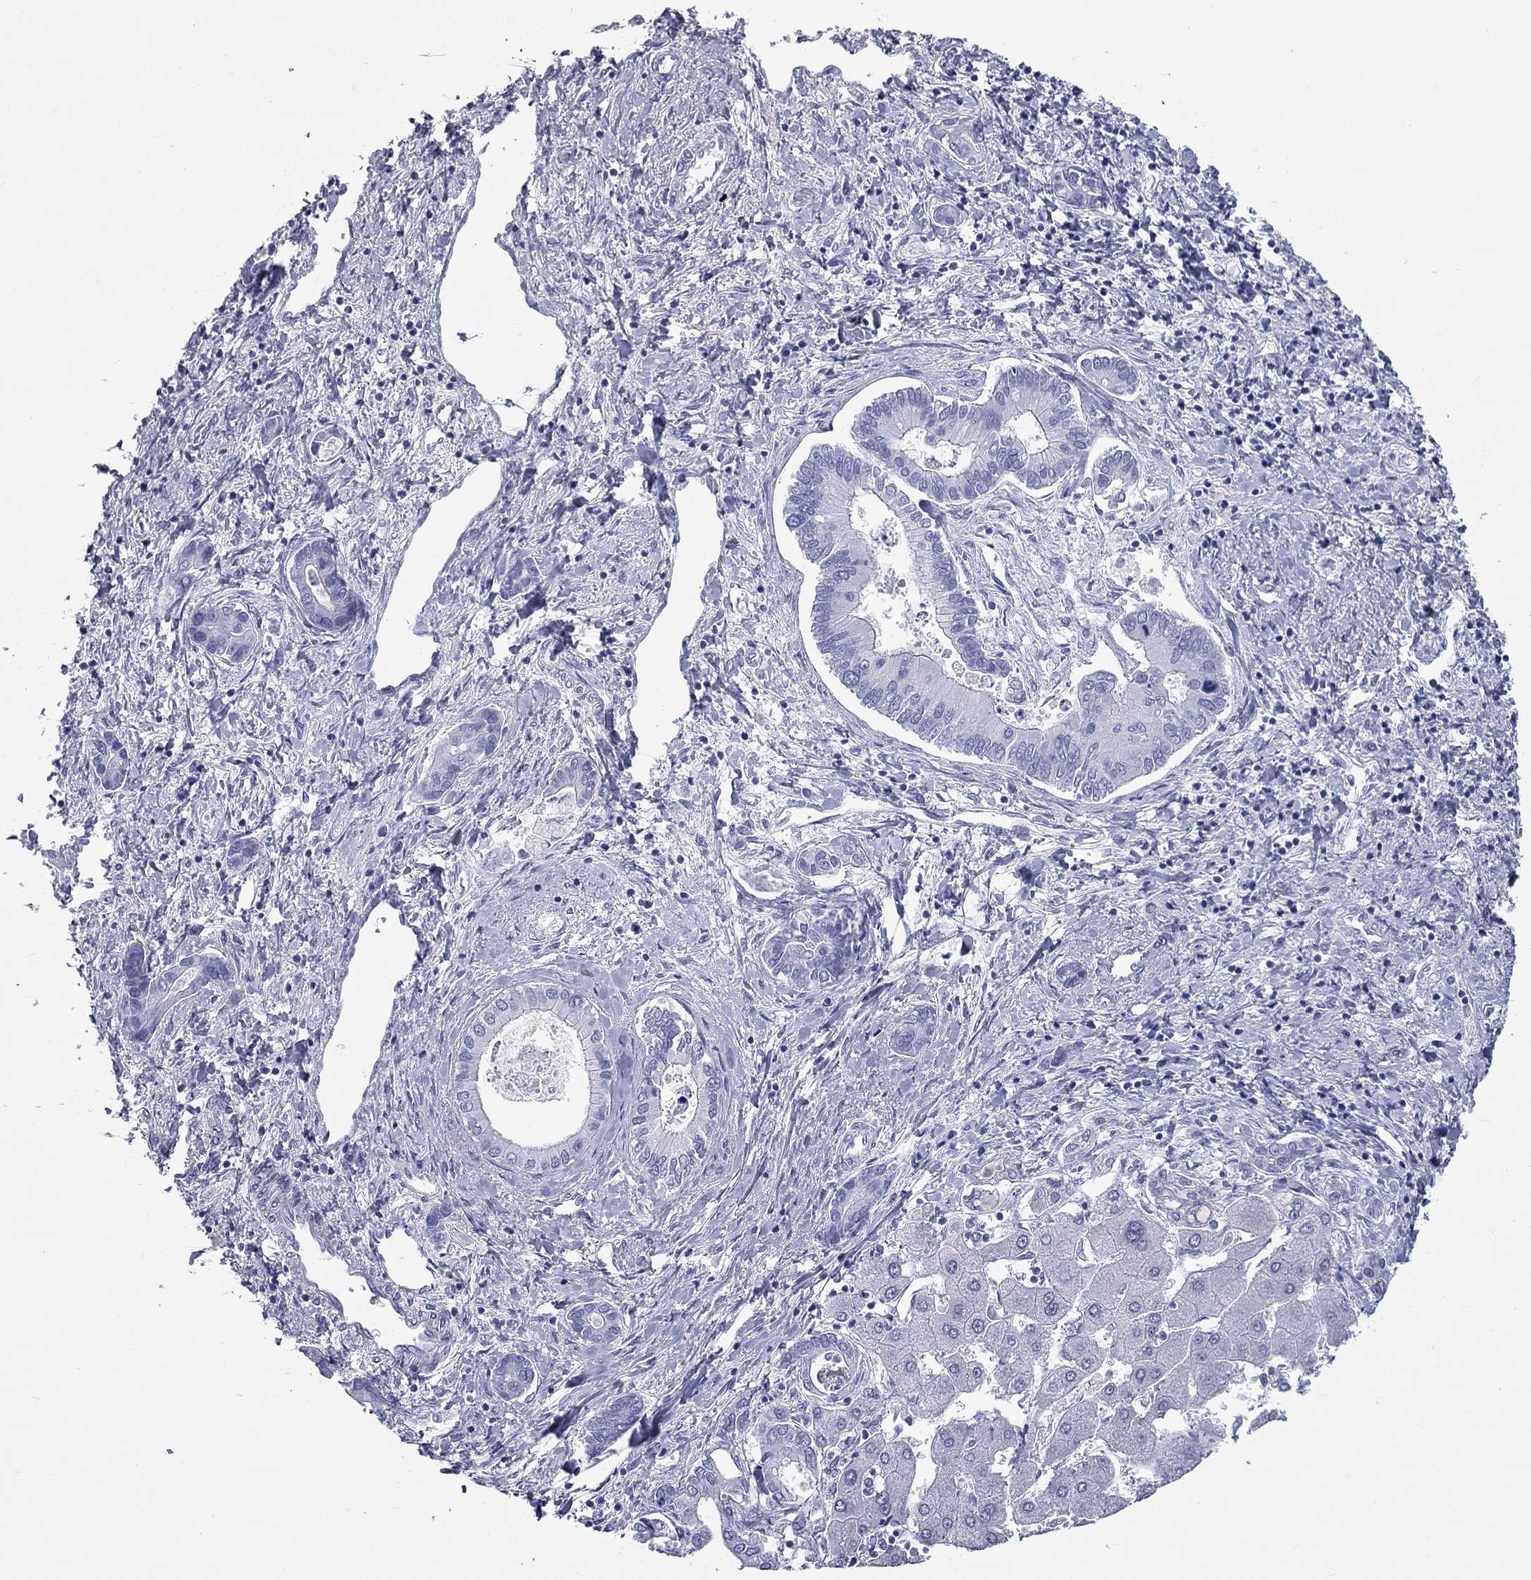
{"staining": {"intensity": "negative", "quantity": "none", "location": "none"}, "tissue": "liver cancer", "cell_type": "Tumor cells", "image_type": "cancer", "snomed": [{"axis": "morphology", "description": "Cholangiocarcinoma"}, {"axis": "topography", "description": "Liver"}], "caption": "High magnification brightfield microscopy of liver cancer stained with DAB (3,3'-diaminobenzidine) (brown) and counterstained with hematoxylin (blue): tumor cells show no significant staining.", "gene": "ASF1B", "patient": {"sex": "male", "age": 66}}